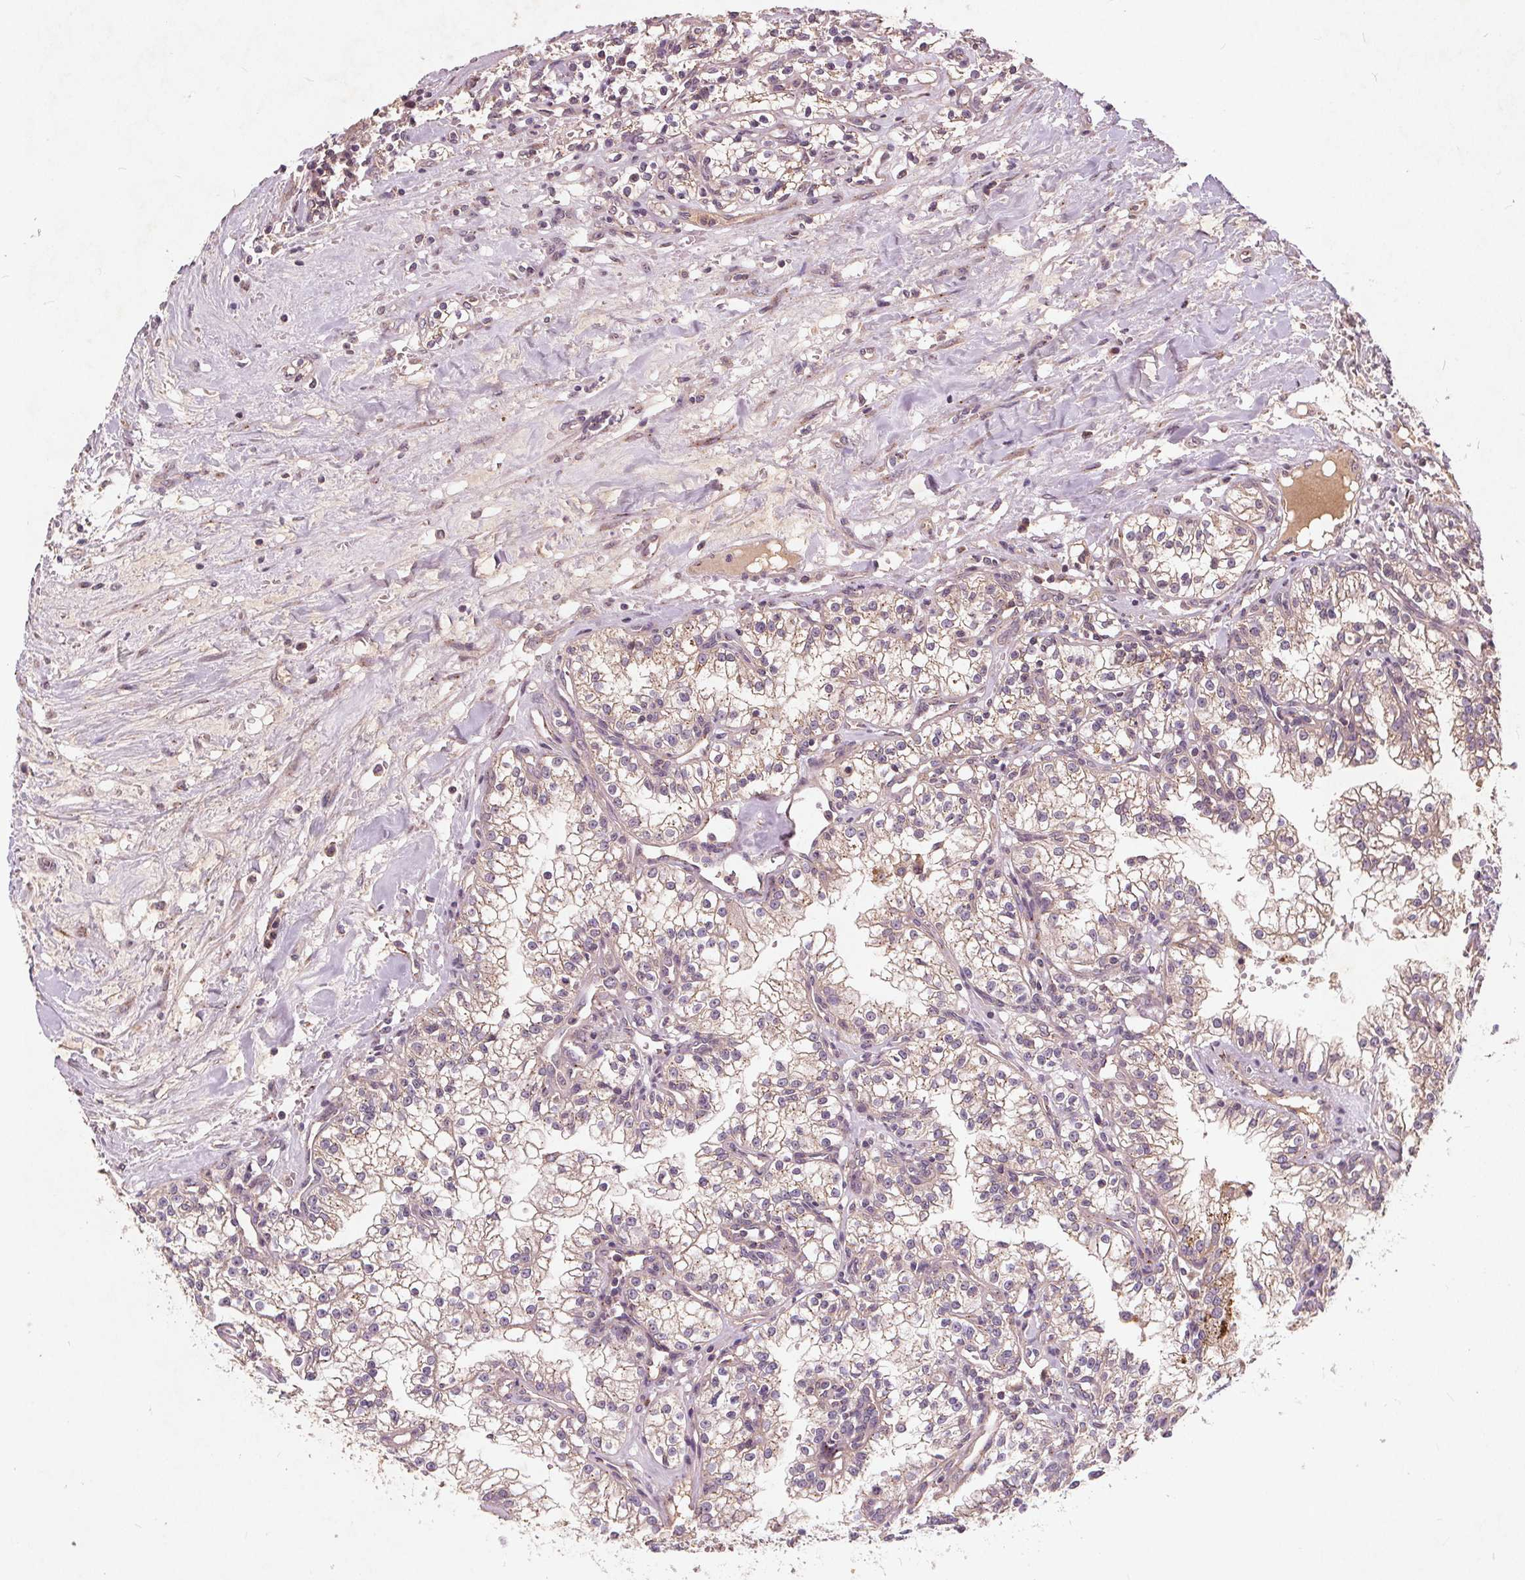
{"staining": {"intensity": "weak", "quantity": "<25%", "location": "cytoplasmic/membranous"}, "tissue": "renal cancer", "cell_type": "Tumor cells", "image_type": "cancer", "snomed": [{"axis": "morphology", "description": "Adenocarcinoma, NOS"}, {"axis": "topography", "description": "Kidney"}], "caption": "Tumor cells are negative for protein expression in human renal cancer (adenocarcinoma). Brightfield microscopy of IHC stained with DAB (brown) and hematoxylin (blue), captured at high magnification.", "gene": "CSNK1G2", "patient": {"sex": "male", "age": 36}}